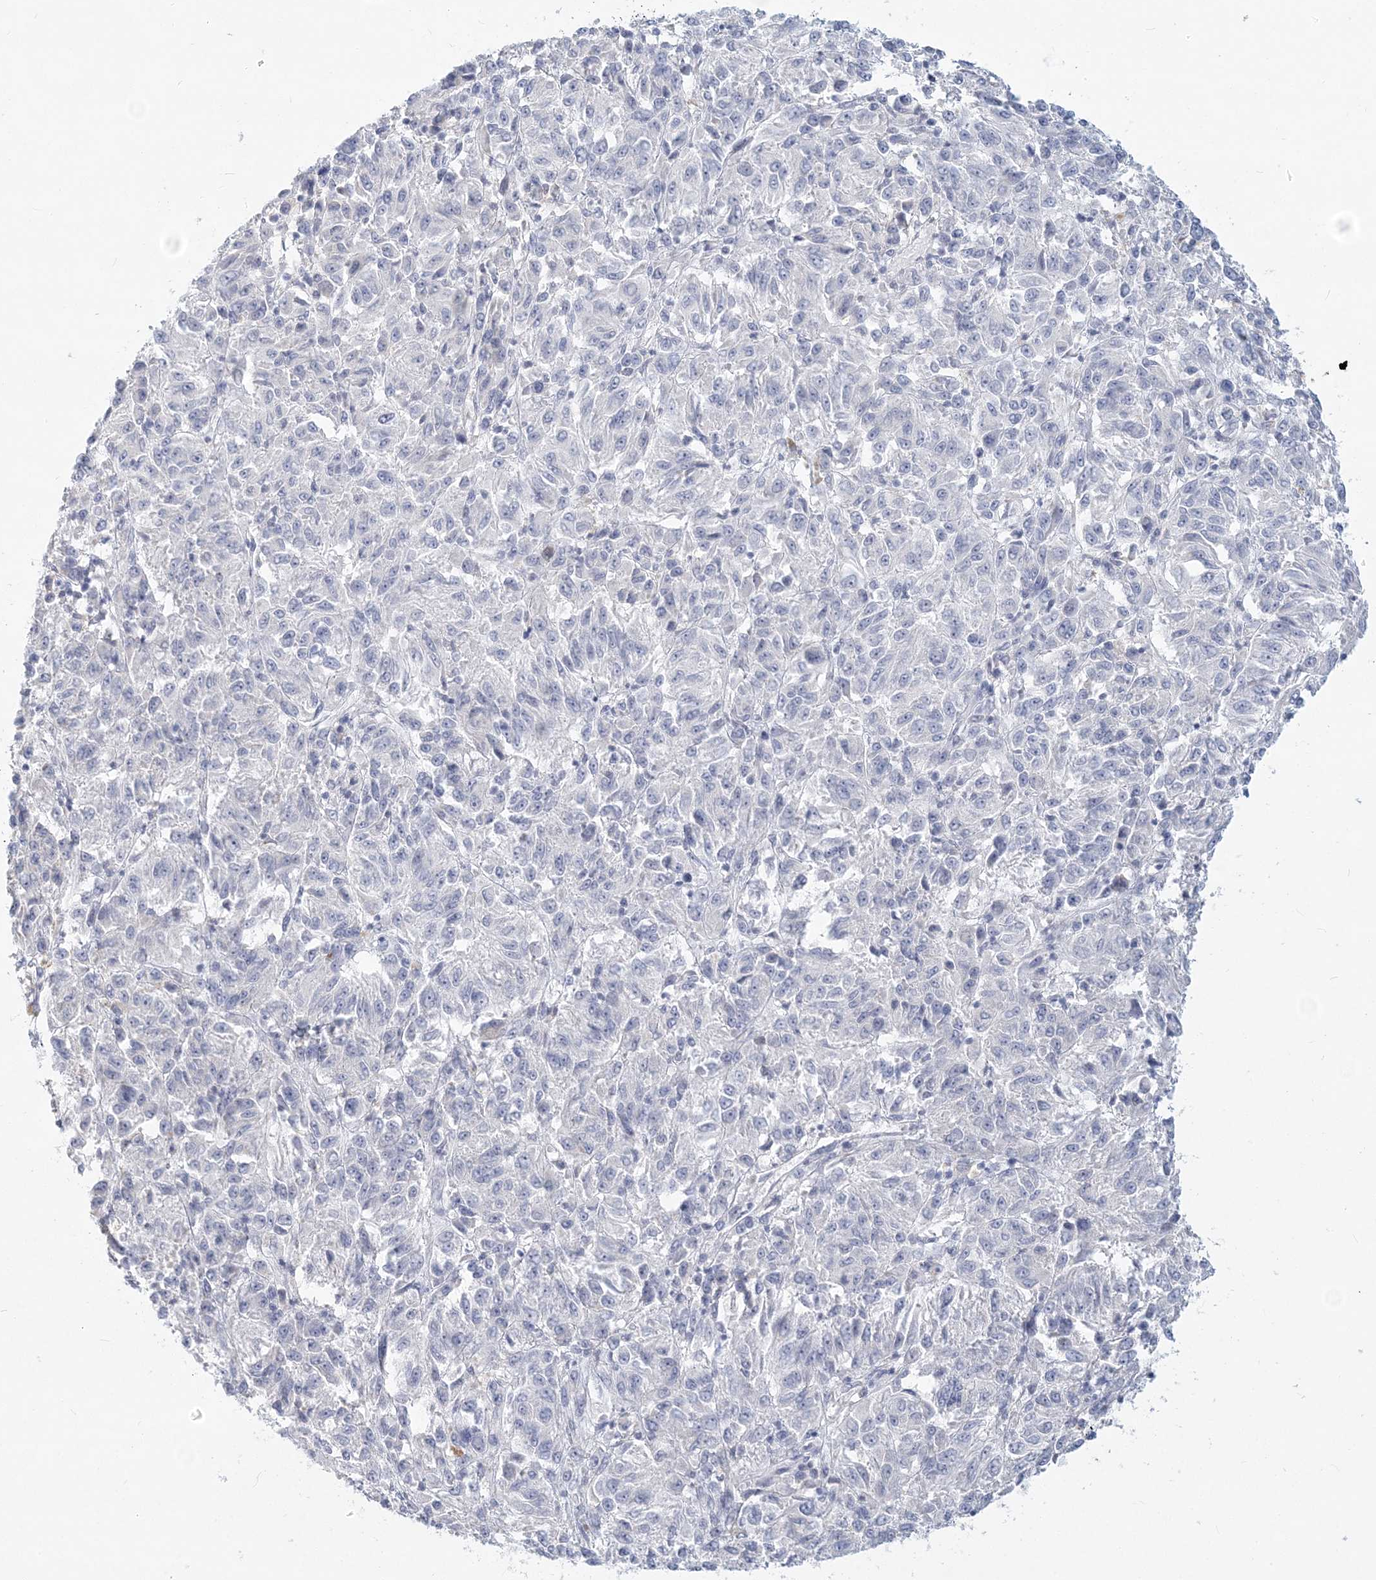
{"staining": {"intensity": "negative", "quantity": "none", "location": "none"}, "tissue": "melanoma", "cell_type": "Tumor cells", "image_type": "cancer", "snomed": [{"axis": "morphology", "description": "Malignant melanoma, Metastatic site"}, {"axis": "topography", "description": "Lung"}], "caption": "Immunohistochemistry photomicrograph of neoplastic tissue: human melanoma stained with DAB demonstrates no significant protein expression in tumor cells.", "gene": "CSN1S1", "patient": {"sex": "male", "age": 64}}